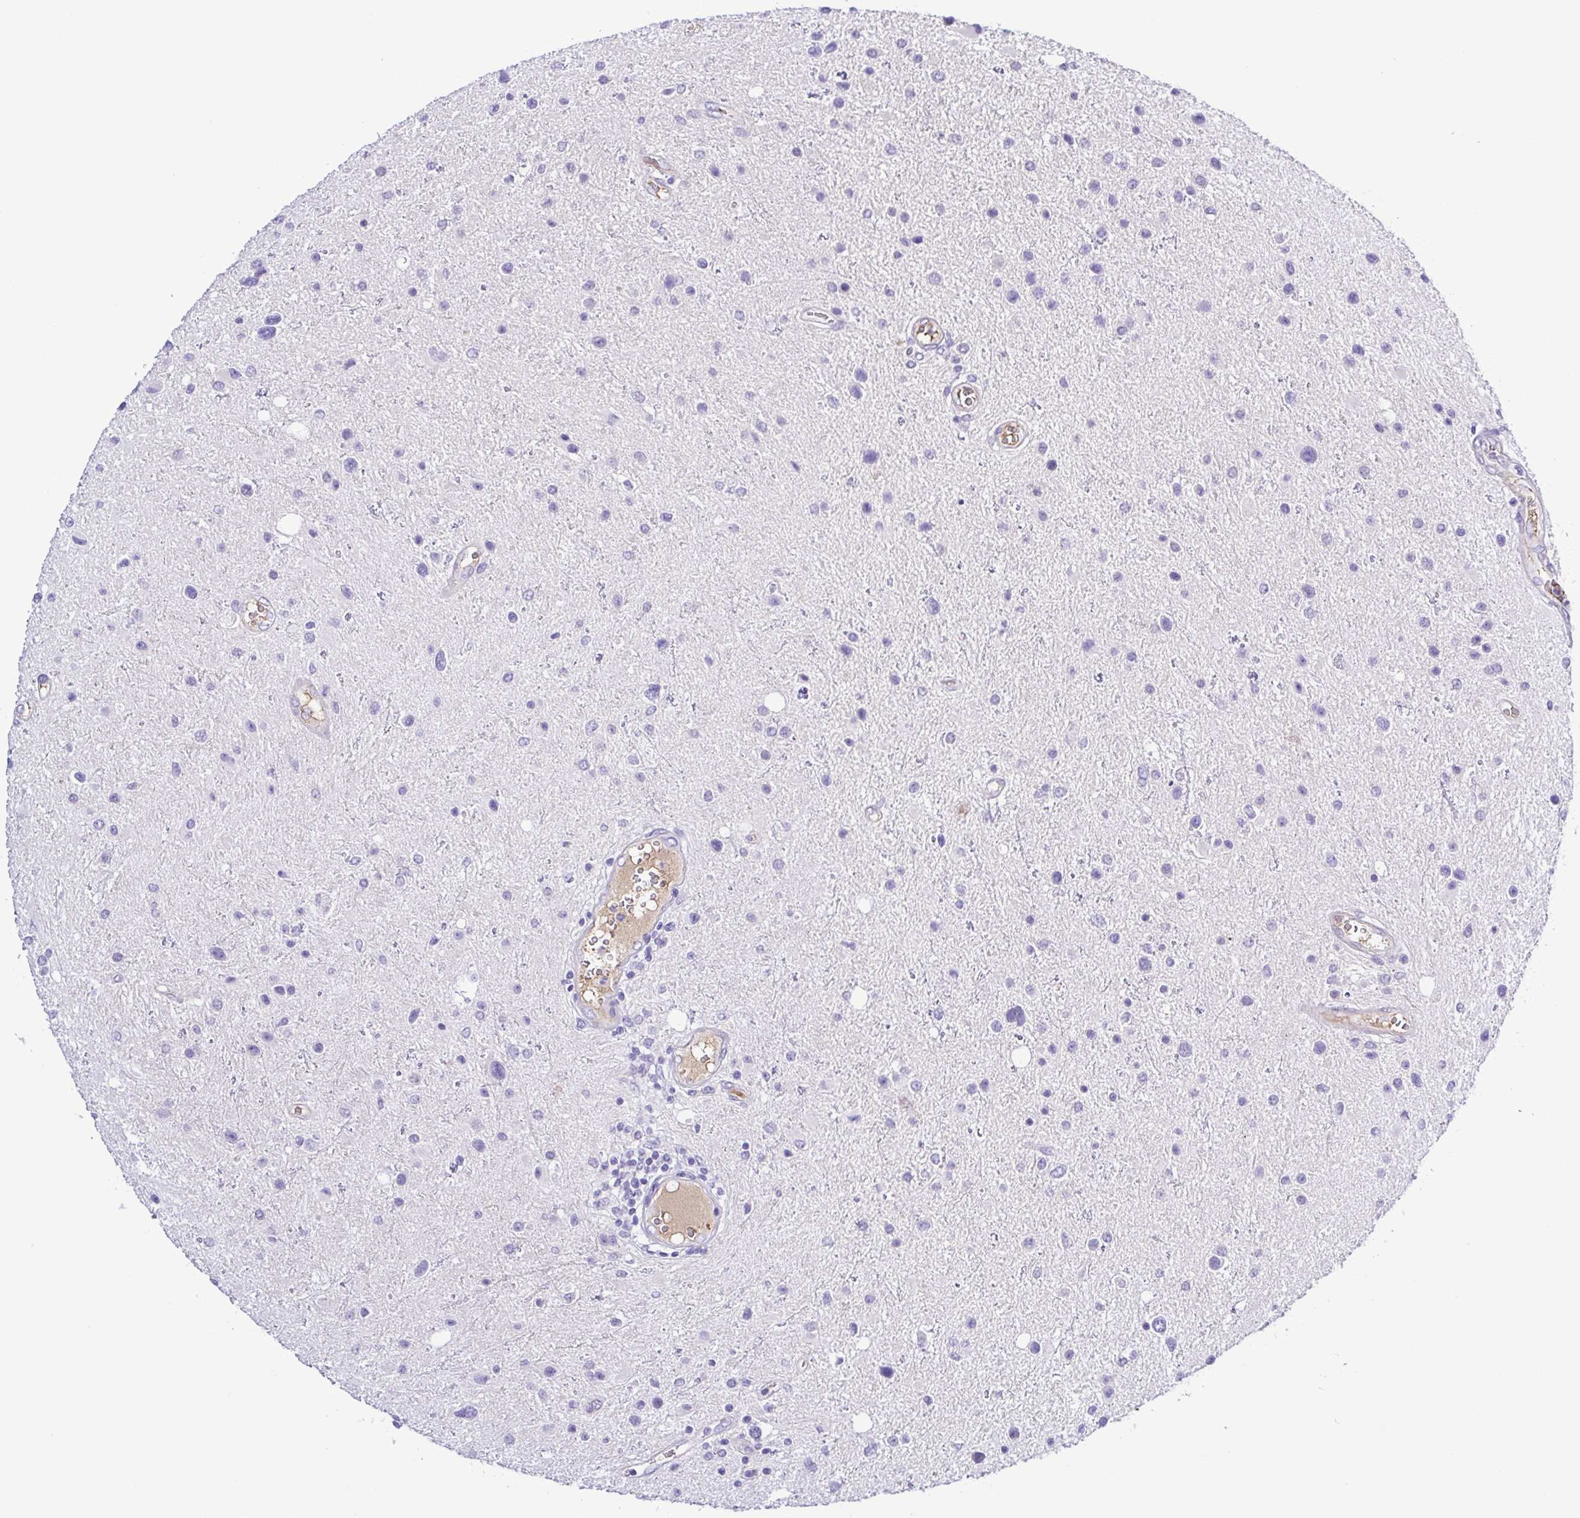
{"staining": {"intensity": "negative", "quantity": "none", "location": "none"}, "tissue": "glioma", "cell_type": "Tumor cells", "image_type": "cancer", "snomed": [{"axis": "morphology", "description": "Glioma, malignant, Low grade"}, {"axis": "topography", "description": "Brain"}], "caption": "The image displays no significant expression in tumor cells of malignant glioma (low-grade).", "gene": "GABBR2", "patient": {"sex": "female", "age": 32}}